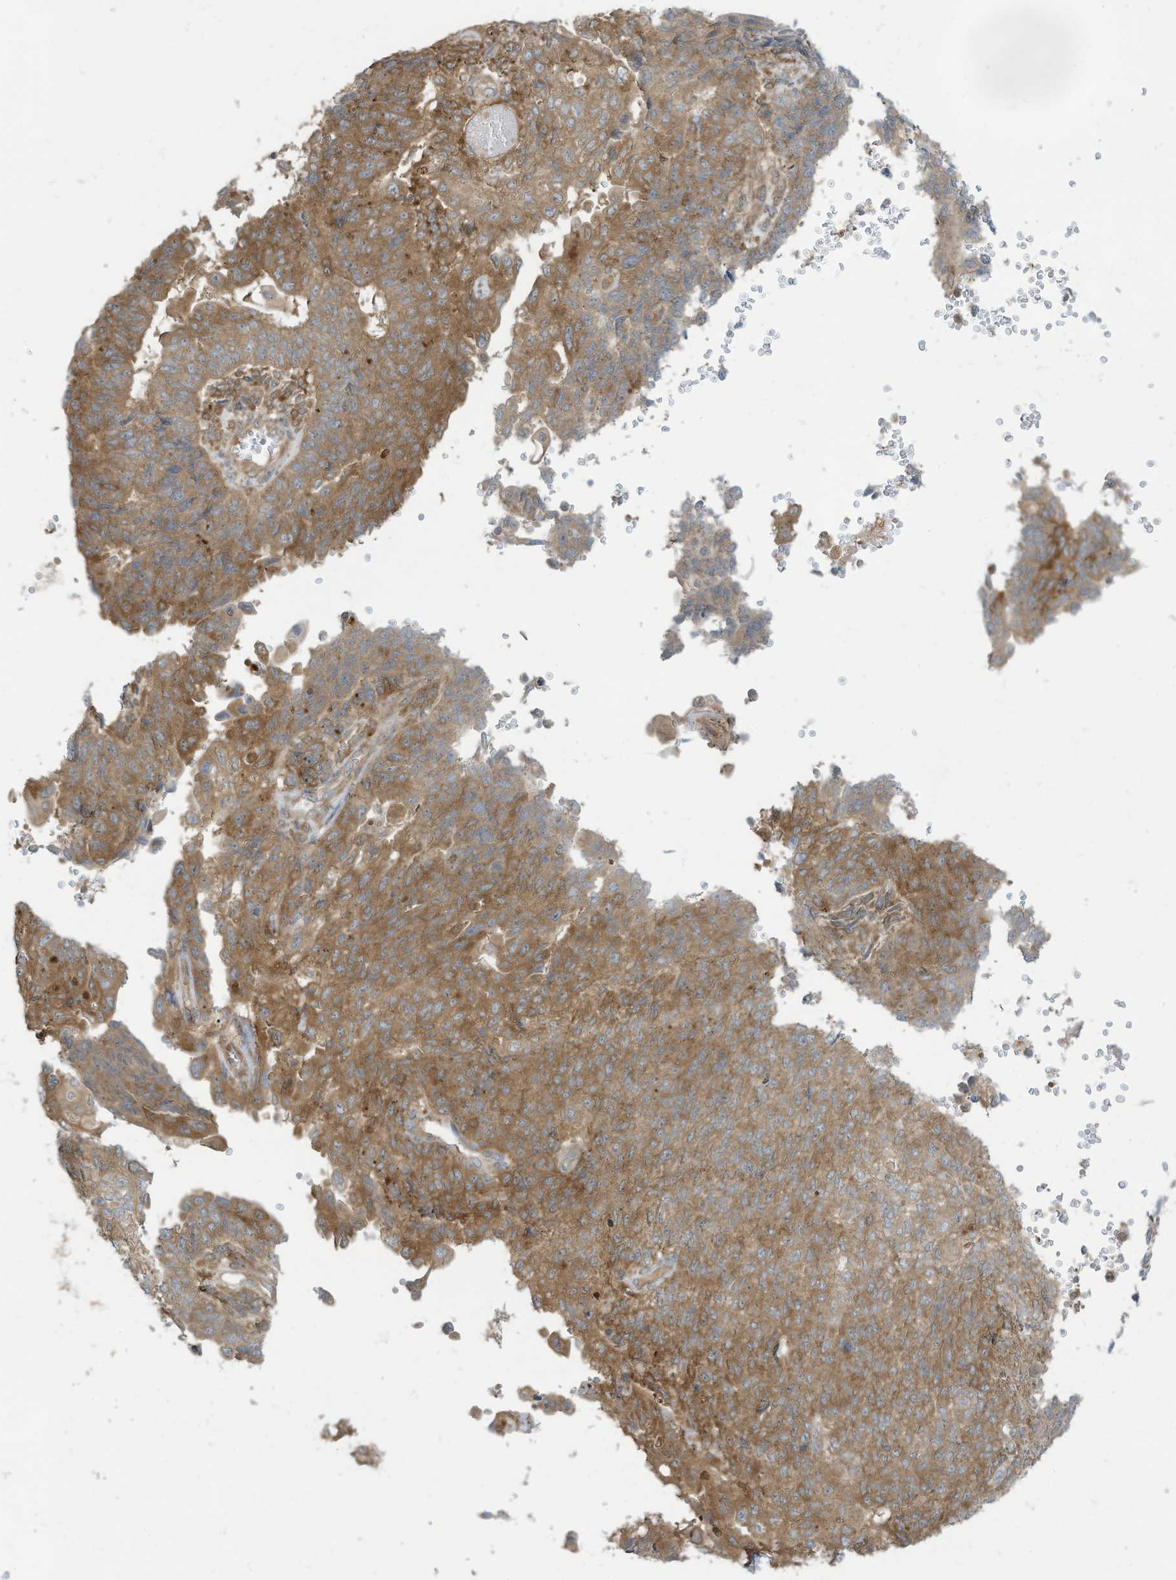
{"staining": {"intensity": "moderate", "quantity": ">75%", "location": "cytoplasmic/membranous"}, "tissue": "endometrial cancer", "cell_type": "Tumor cells", "image_type": "cancer", "snomed": [{"axis": "morphology", "description": "Adenocarcinoma, NOS"}, {"axis": "topography", "description": "Endometrium"}], "caption": "Endometrial cancer (adenocarcinoma) stained with a protein marker exhibits moderate staining in tumor cells.", "gene": "ADI1", "patient": {"sex": "female", "age": 32}}